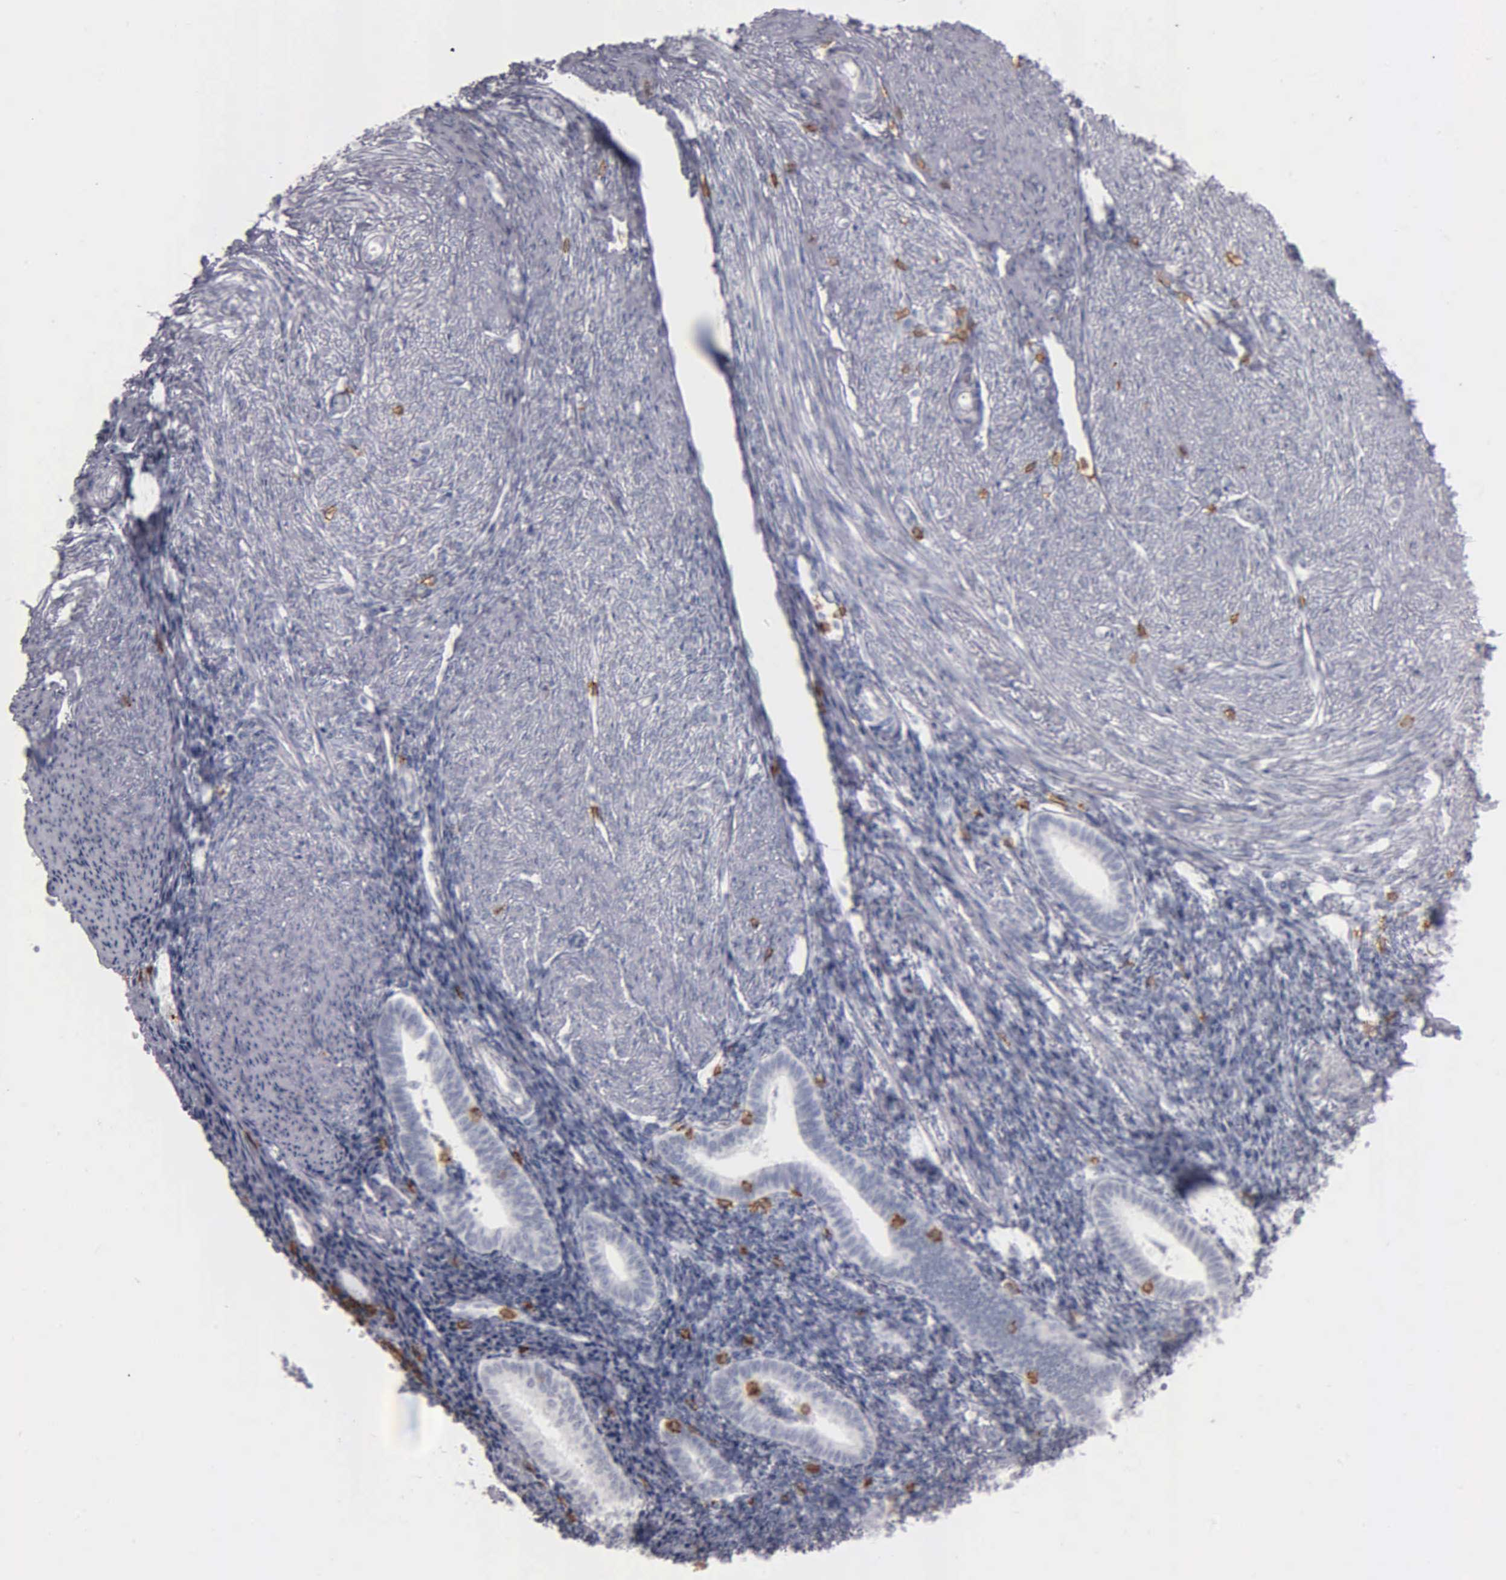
{"staining": {"intensity": "negative", "quantity": "none", "location": "none"}, "tissue": "endometrium", "cell_type": "Cells in endometrial stroma", "image_type": "normal", "snomed": [{"axis": "morphology", "description": "Normal tissue, NOS"}, {"axis": "topography", "description": "Endometrium"}], "caption": "DAB immunohistochemical staining of benign human endometrium shows no significant positivity in cells in endometrial stroma.", "gene": "CD3E", "patient": {"sex": "female", "age": 52}}